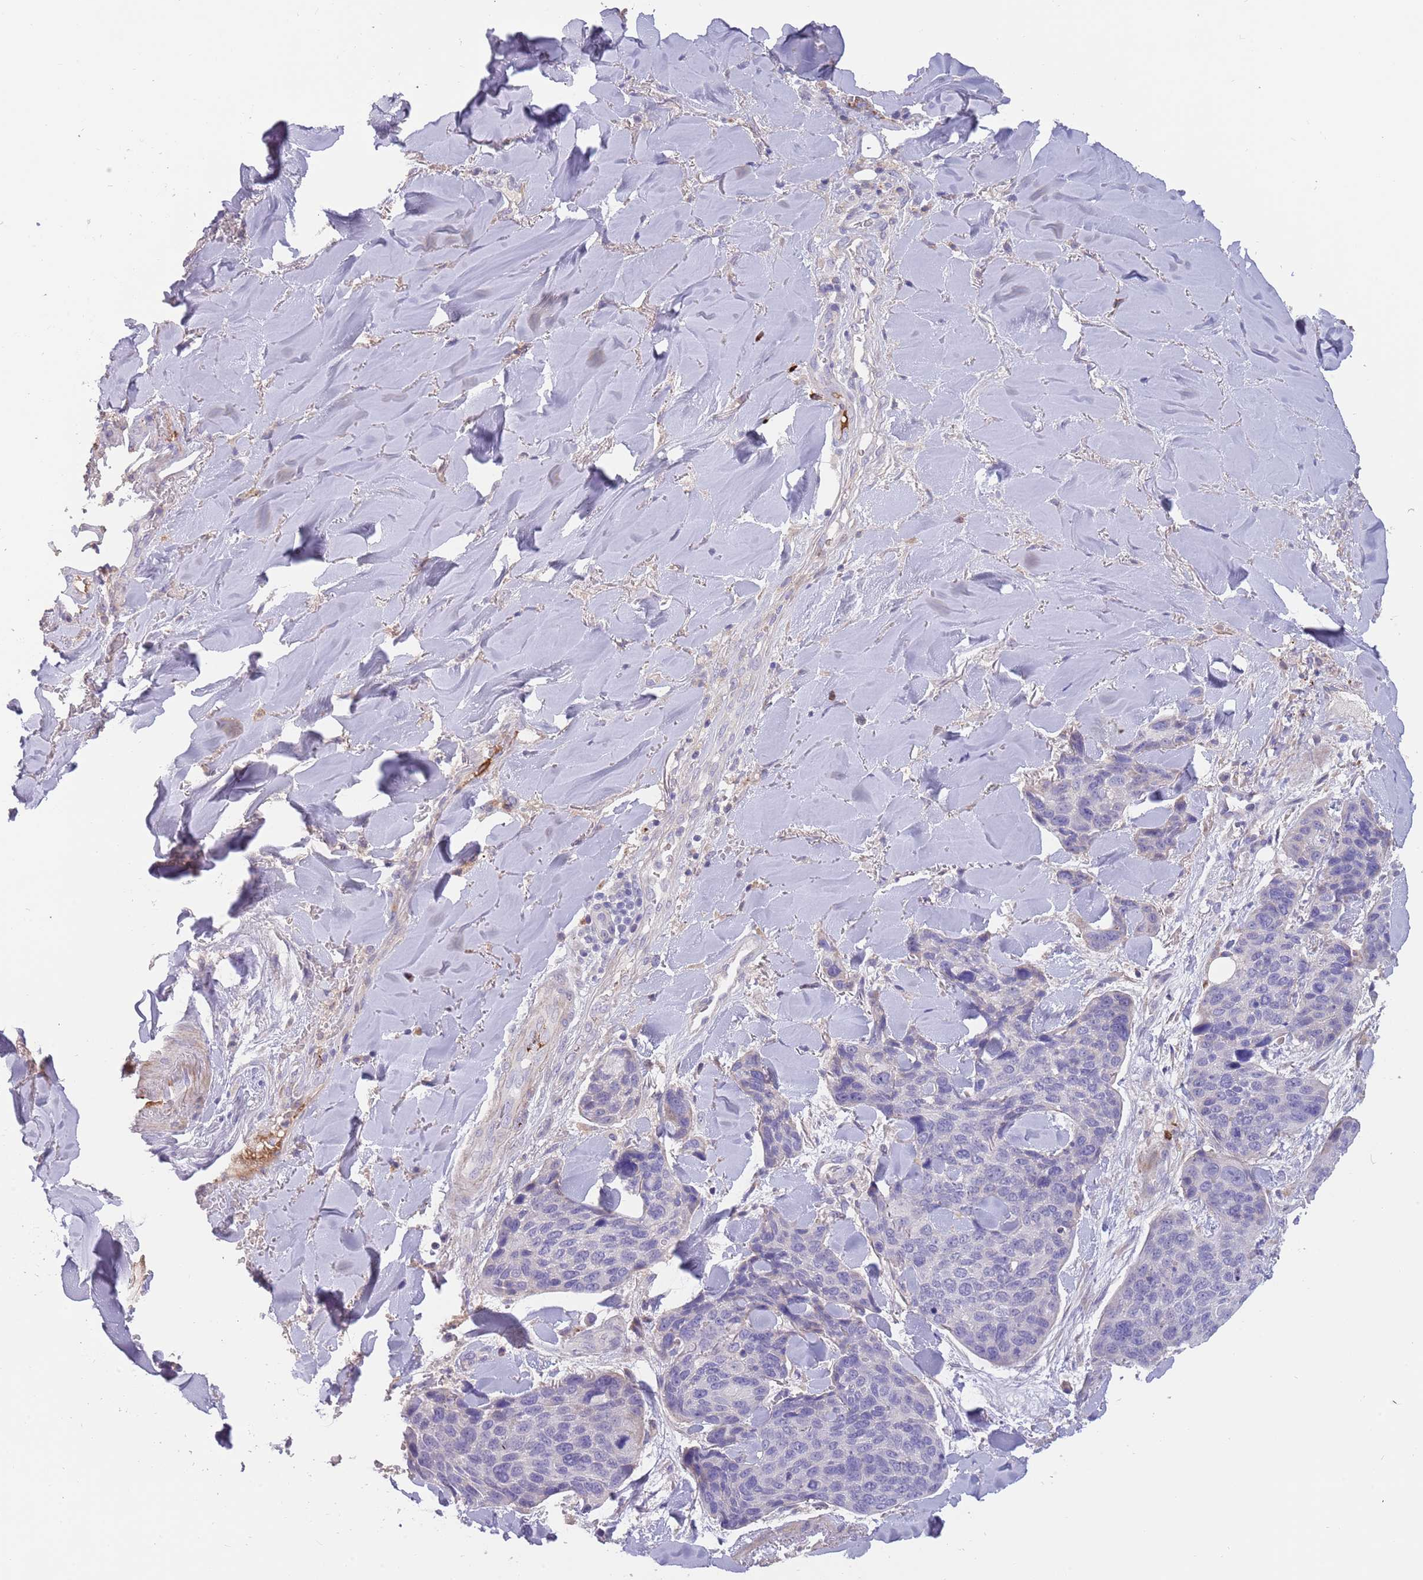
{"staining": {"intensity": "negative", "quantity": "none", "location": "none"}, "tissue": "skin cancer", "cell_type": "Tumor cells", "image_type": "cancer", "snomed": [{"axis": "morphology", "description": "Basal cell carcinoma"}, {"axis": "topography", "description": "Skin"}], "caption": "Immunohistochemistry image of basal cell carcinoma (skin) stained for a protein (brown), which shows no staining in tumor cells. The staining was performed using DAB (3,3'-diaminobenzidine) to visualize the protein expression in brown, while the nuclei were stained in blue with hematoxylin (Magnification: 20x).", "gene": "SUSD1", "patient": {"sex": "female", "age": 74}}